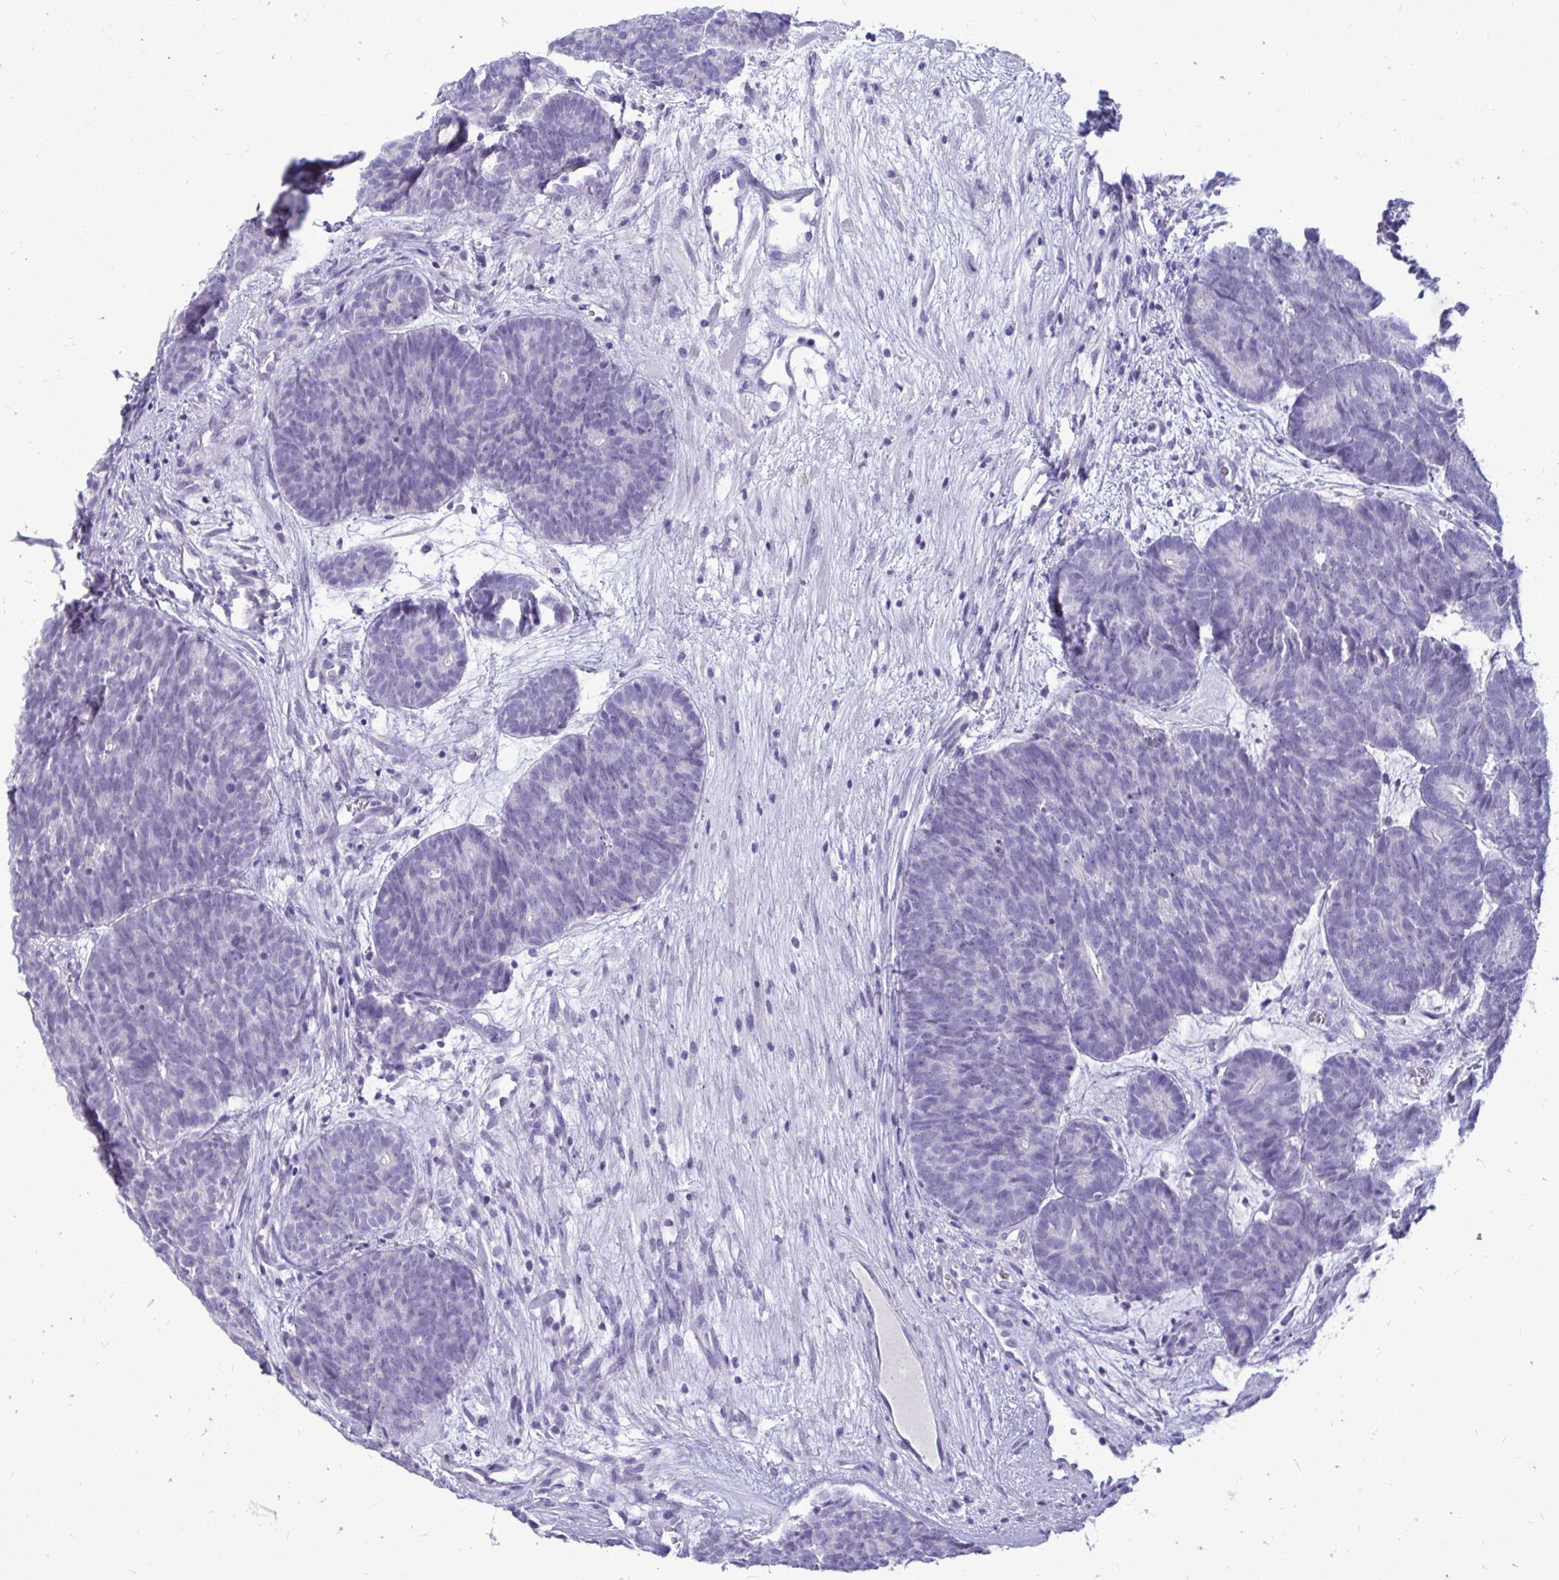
{"staining": {"intensity": "negative", "quantity": "none", "location": "none"}, "tissue": "head and neck cancer", "cell_type": "Tumor cells", "image_type": "cancer", "snomed": [{"axis": "morphology", "description": "Adenocarcinoma, NOS"}, {"axis": "topography", "description": "Head-Neck"}], "caption": "Tumor cells are negative for brown protein staining in adenocarcinoma (head and neck).", "gene": "NANOGNB", "patient": {"sex": "female", "age": 81}}